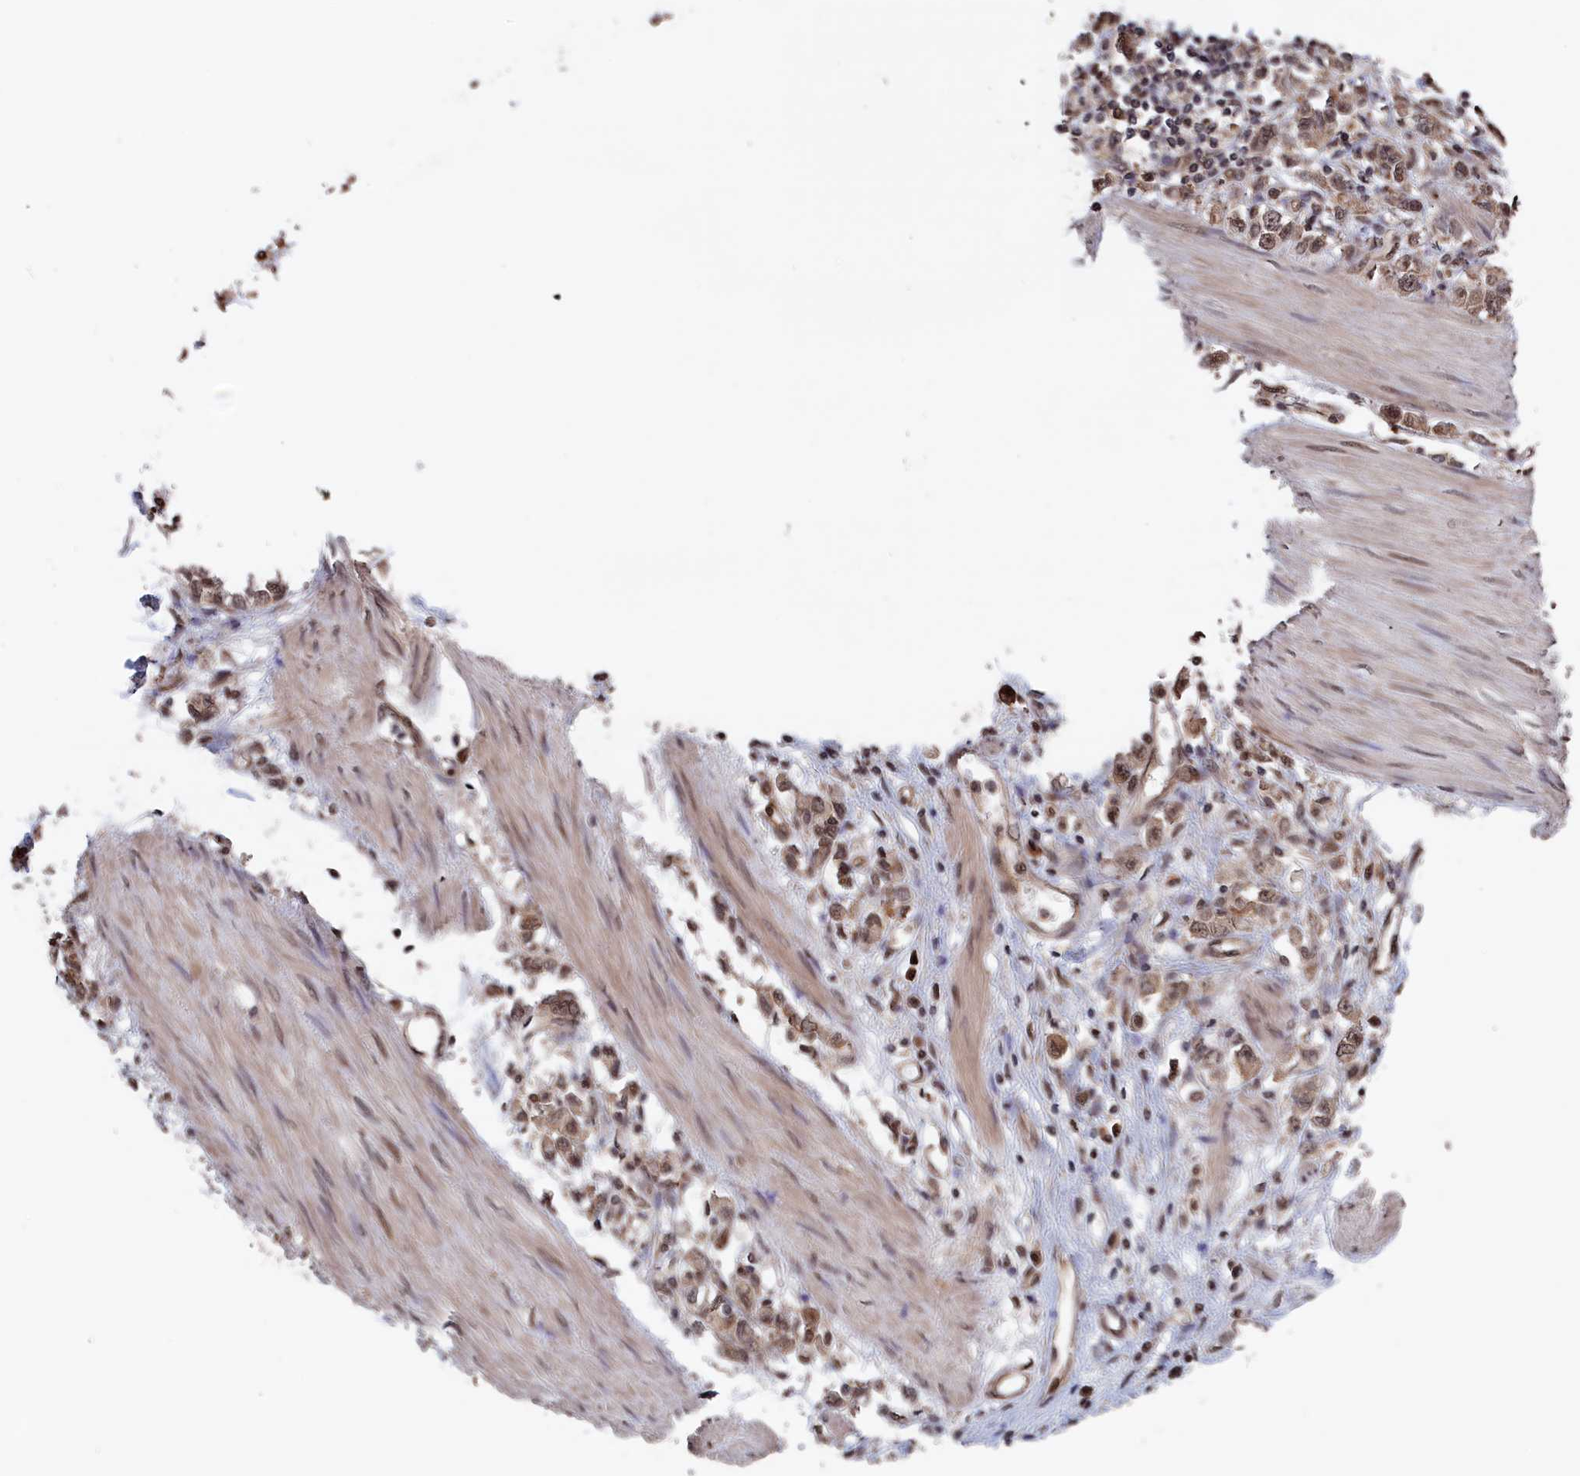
{"staining": {"intensity": "weak", "quantity": ">75%", "location": "cytoplasmic/membranous,nuclear"}, "tissue": "stomach cancer", "cell_type": "Tumor cells", "image_type": "cancer", "snomed": [{"axis": "morphology", "description": "Adenocarcinoma, NOS"}, {"axis": "topography", "description": "Stomach"}], "caption": "A photomicrograph of human adenocarcinoma (stomach) stained for a protein displays weak cytoplasmic/membranous and nuclear brown staining in tumor cells. The protein is stained brown, and the nuclei are stained in blue (DAB IHC with brightfield microscopy, high magnification).", "gene": "PLP2", "patient": {"sex": "female", "age": 76}}